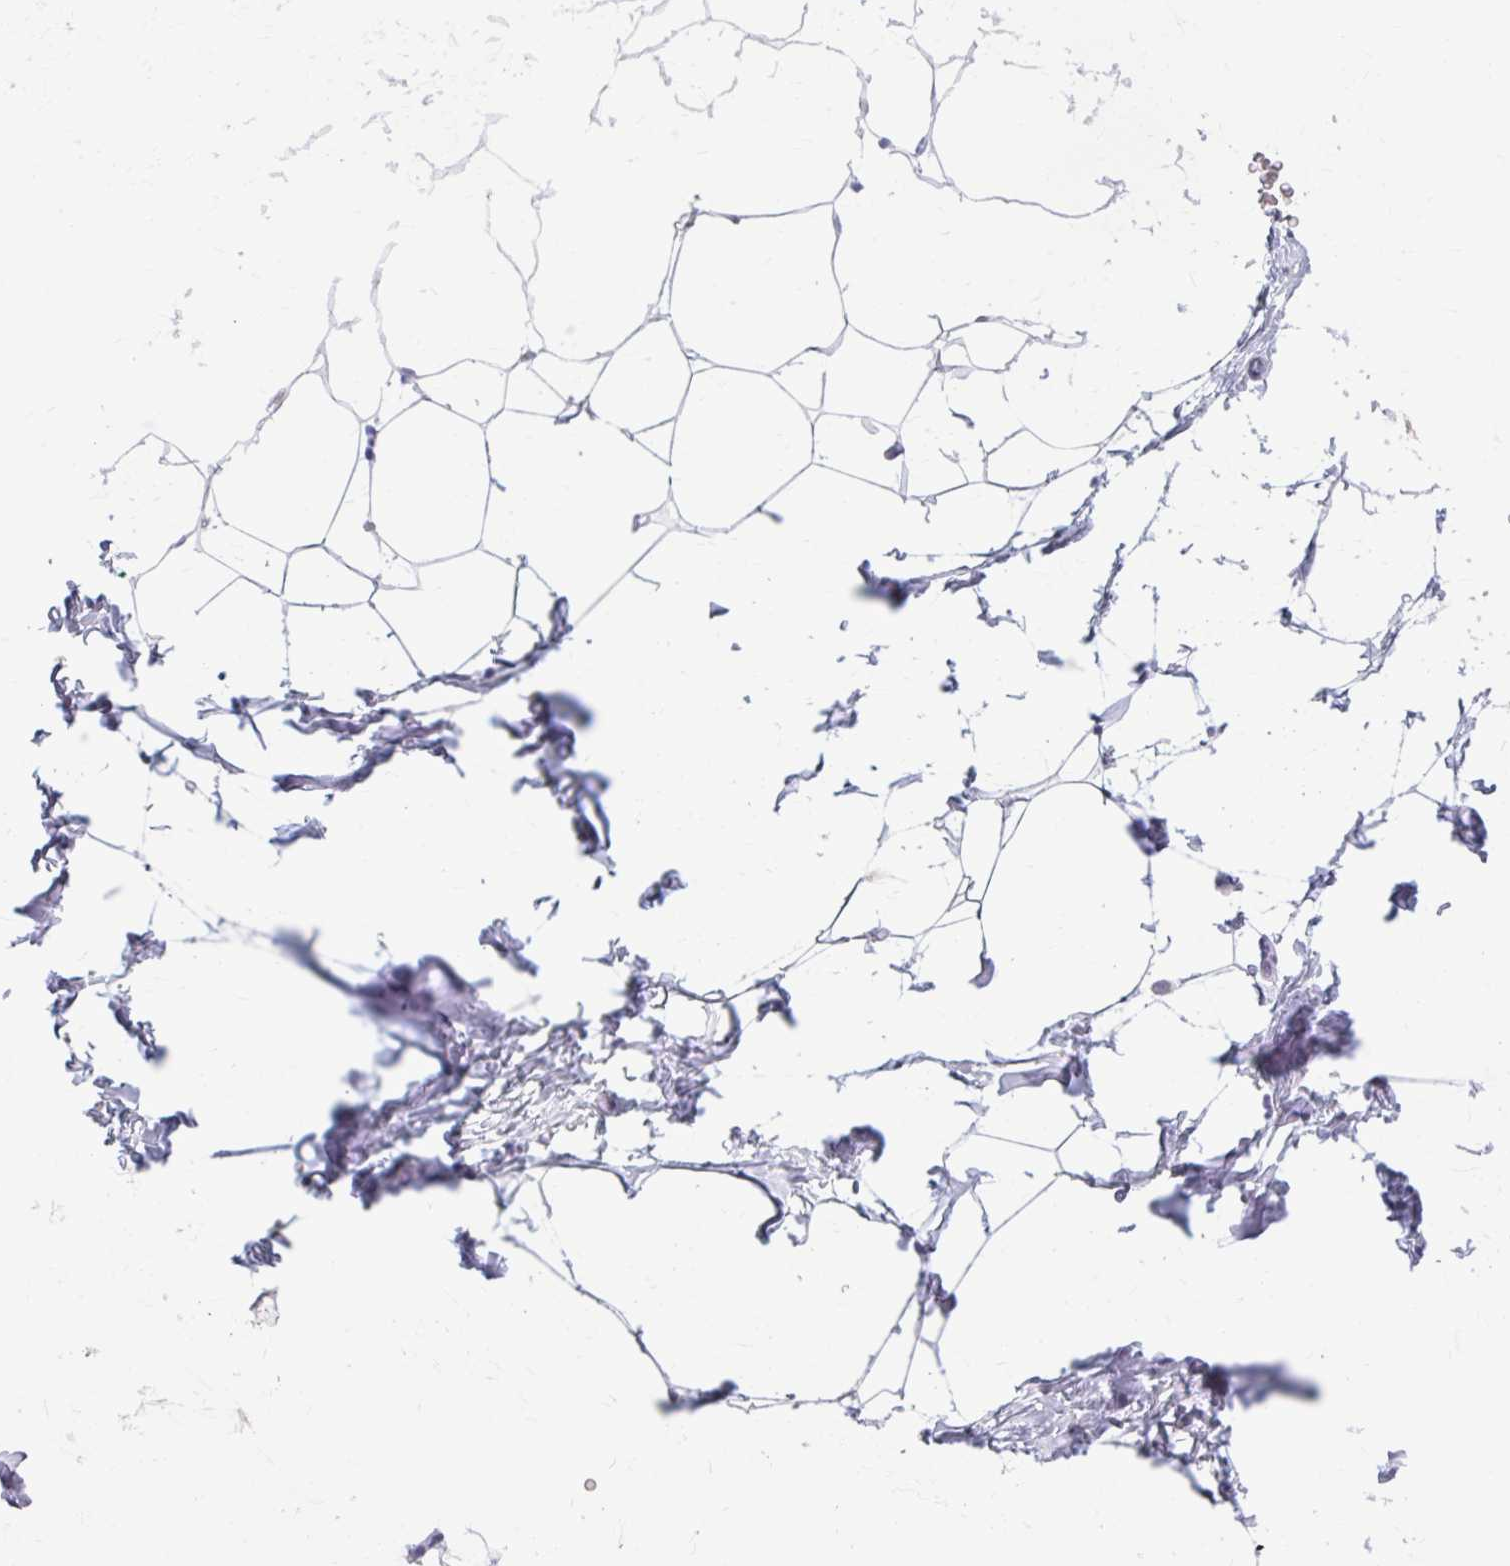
{"staining": {"intensity": "negative", "quantity": "none", "location": "none"}, "tissue": "breast", "cell_type": "Adipocytes", "image_type": "normal", "snomed": [{"axis": "morphology", "description": "Normal tissue, NOS"}, {"axis": "topography", "description": "Breast"}], "caption": "DAB (3,3'-diaminobenzidine) immunohistochemical staining of normal breast displays no significant positivity in adipocytes. (DAB IHC, high magnification).", "gene": "OR4B1", "patient": {"sex": "female", "age": 32}}